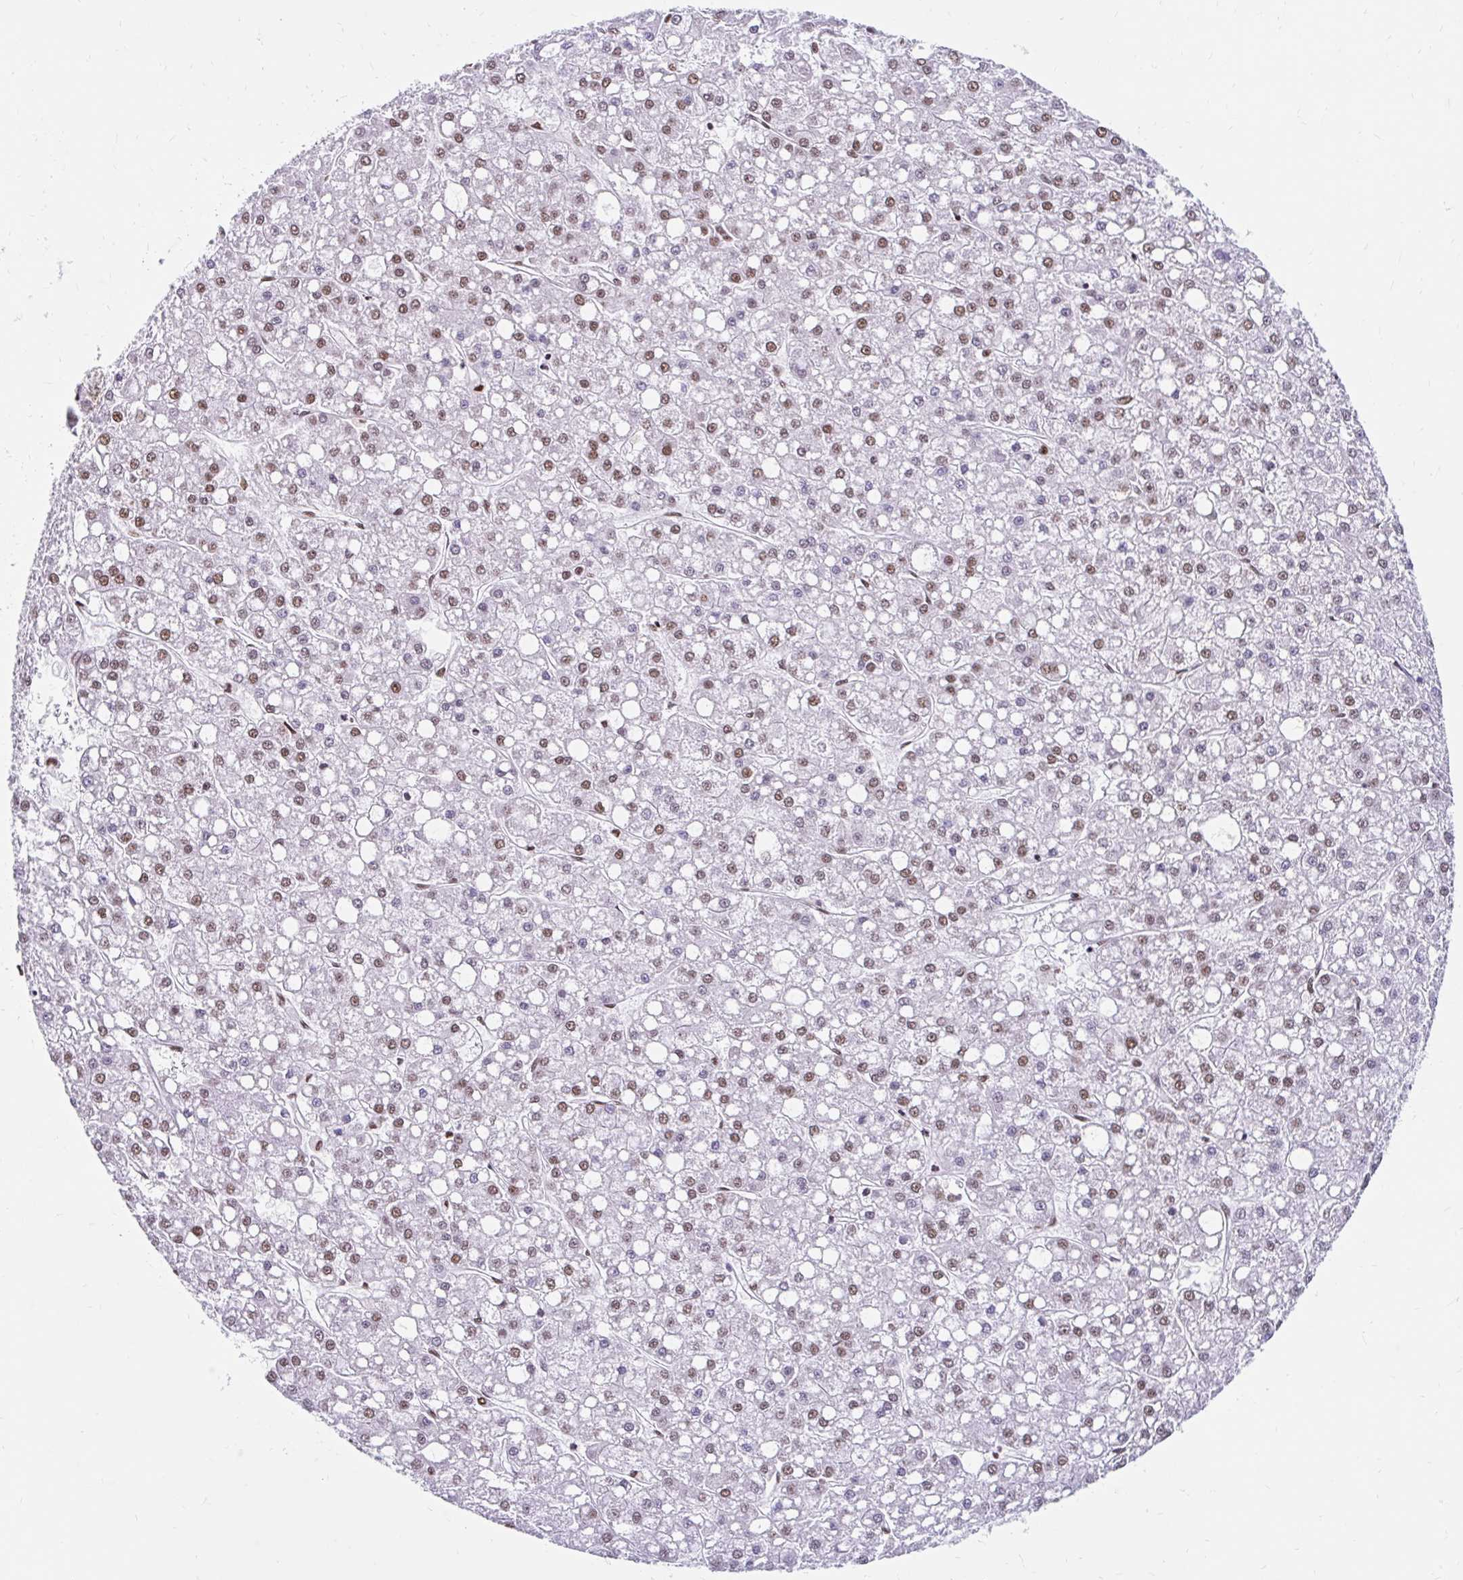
{"staining": {"intensity": "moderate", "quantity": "25%-75%", "location": "nuclear"}, "tissue": "liver cancer", "cell_type": "Tumor cells", "image_type": "cancer", "snomed": [{"axis": "morphology", "description": "Carcinoma, Hepatocellular, NOS"}, {"axis": "topography", "description": "Liver"}], "caption": "Moderate nuclear protein expression is identified in approximately 25%-75% of tumor cells in liver hepatocellular carcinoma.", "gene": "KHDRBS1", "patient": {"sex": "male", "age": 67}}